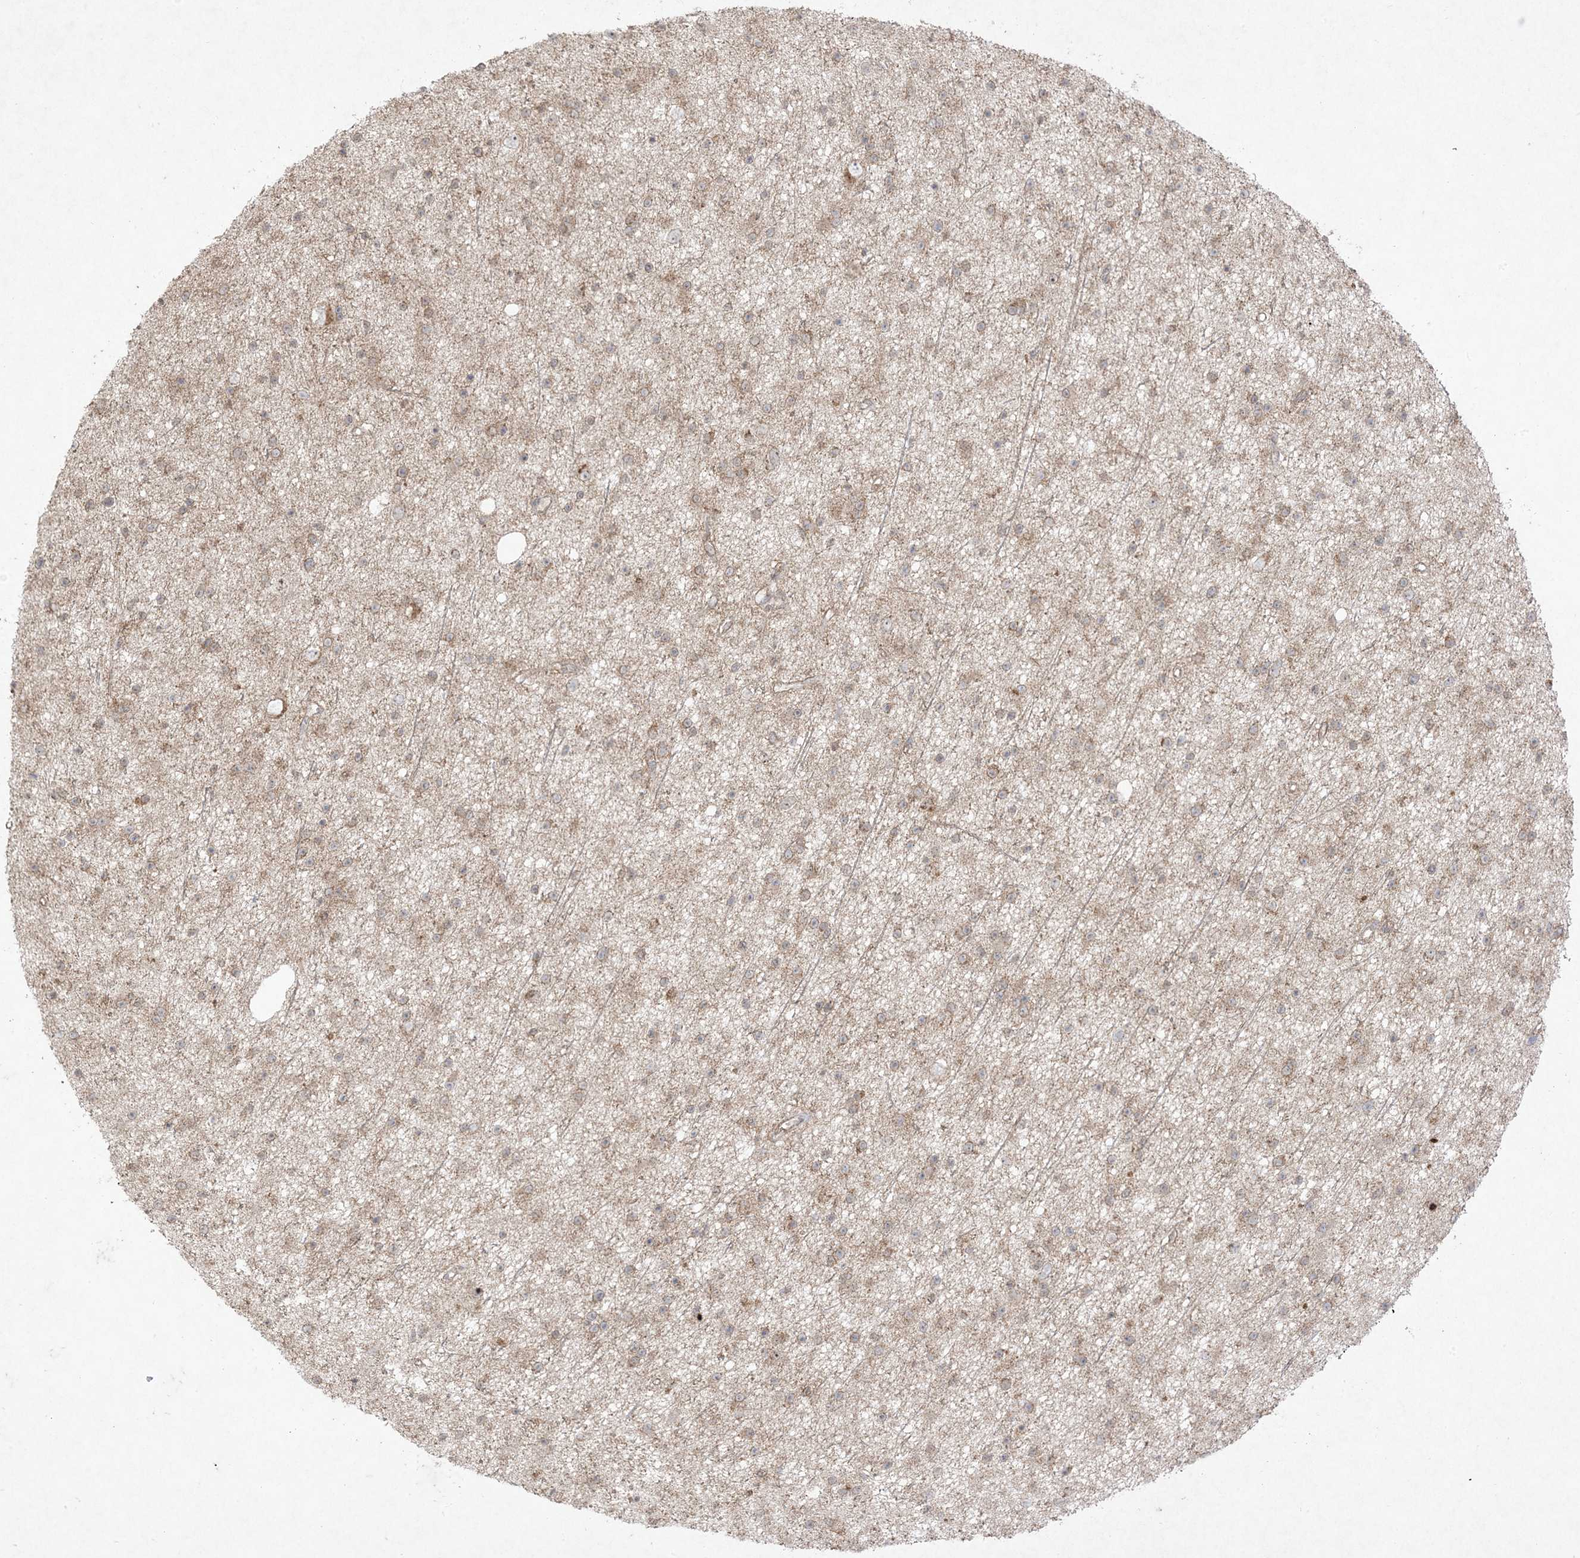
{"staining": {"intensity": "moderate", "quantity": "<25%", "location": "cytoplasmic/membranous"}, "tissue": "glioma", "cell_type": "Tumor cells", "image_type": "cancer", "snomed": [{"axis": "morphology", "description": "Glioma, malignant, Low grade"}, {"axis": "topography", "description": "Cerebral cortex"}], "caption": "A micrograph of human malignant glioma (low-grade) stained for a protein demonstrates moderate cytoplasmic/membranous brown staining in tumor cells.", "gene": "UBE2C", "patient": {"sex": "female", "age": 39}}